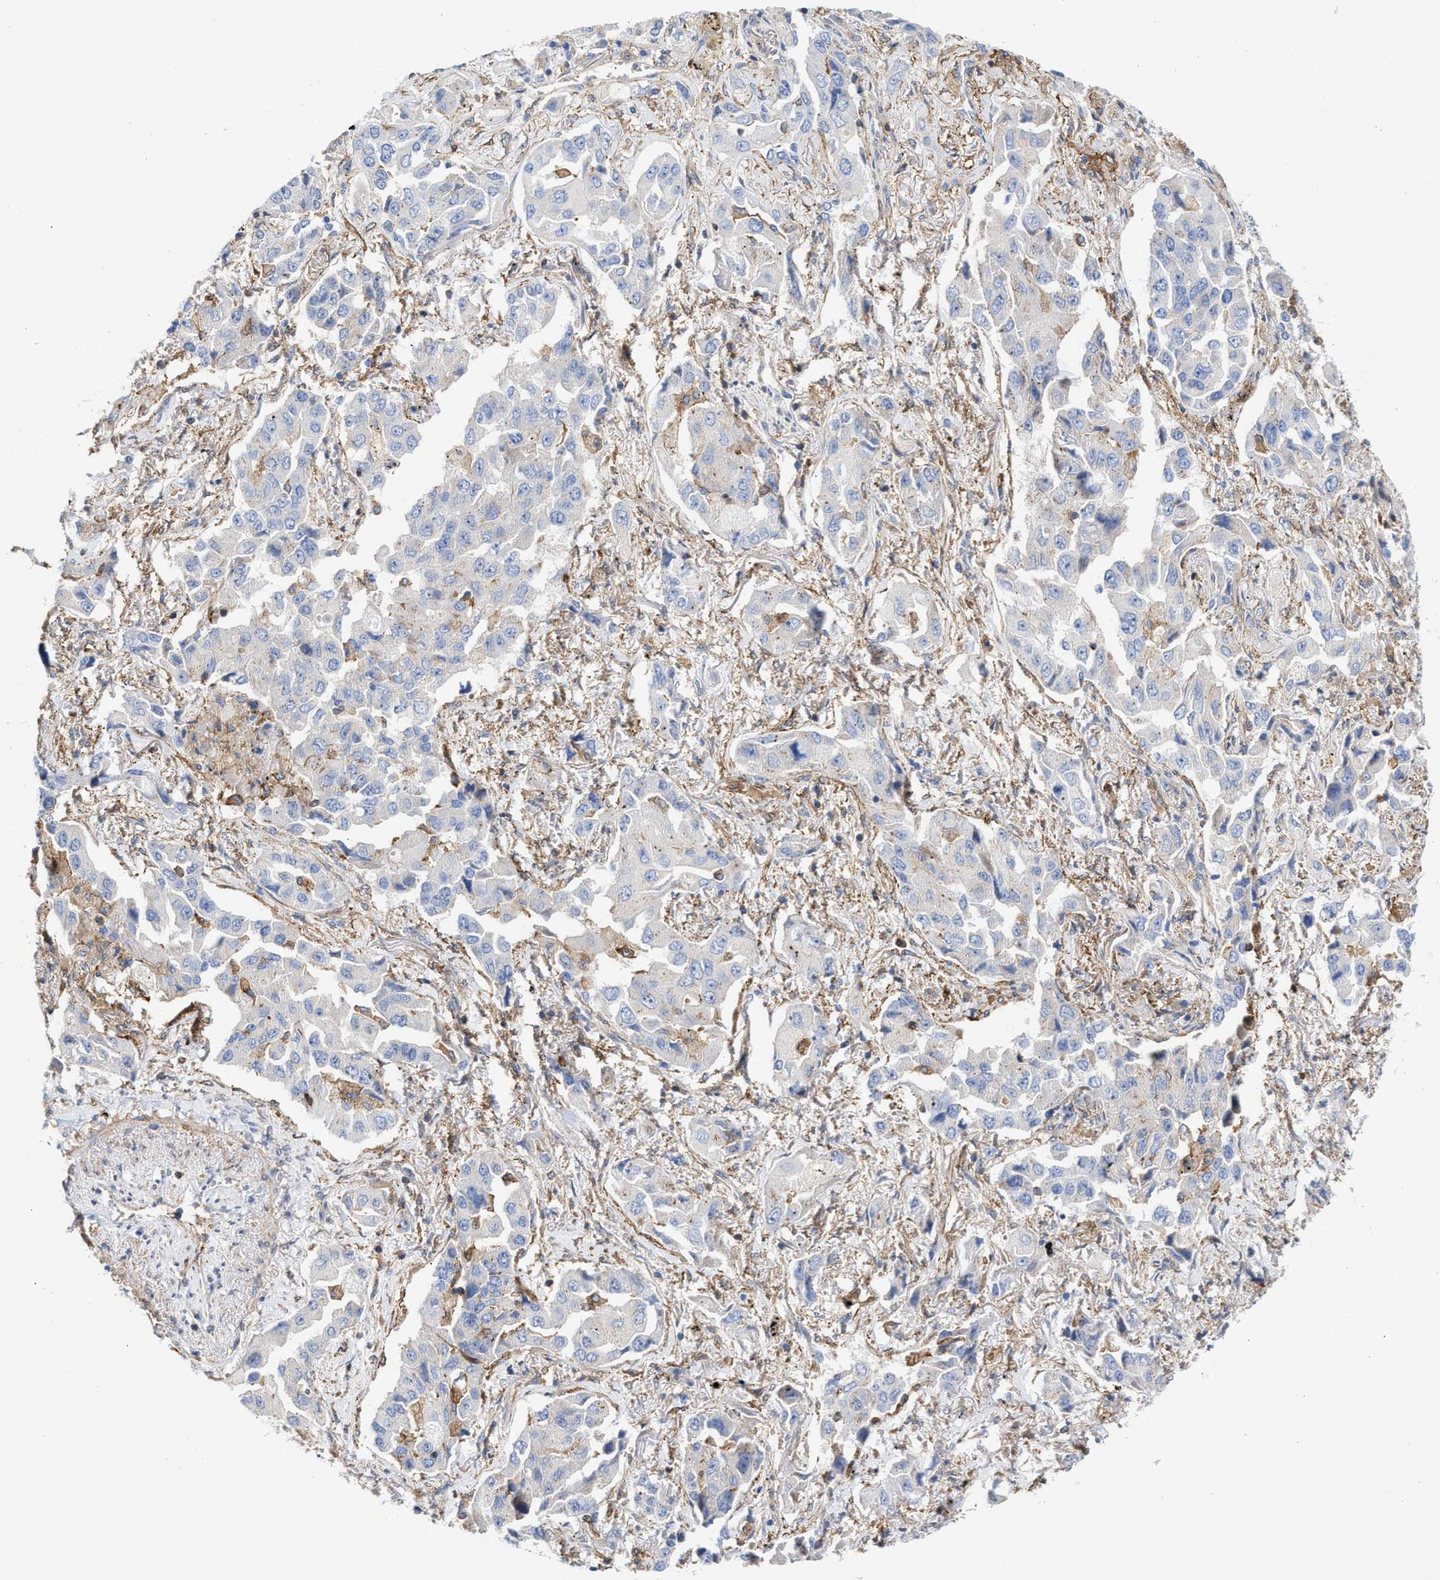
{"staining": {"intensity": "negative", "quantity": "none", "location": "none"}, "tissue": "lung cancer", "cell_type": "Tumor cells", "image_type": "cancer", "snomed": [{"axis": "morphology", "description": "Adenocarcinoma, NOS"}, {"axis": "topography", "description": "Lung"}], "caption": "A histopathology image of human lung cancer (adenocarcinoma) is negative for staining in tumor cells. (Immunohistochemistry, brightfield microscopy, high magnification).", "gene": "HS3ST5", "patient": {"sex": "female", "age": 65}}